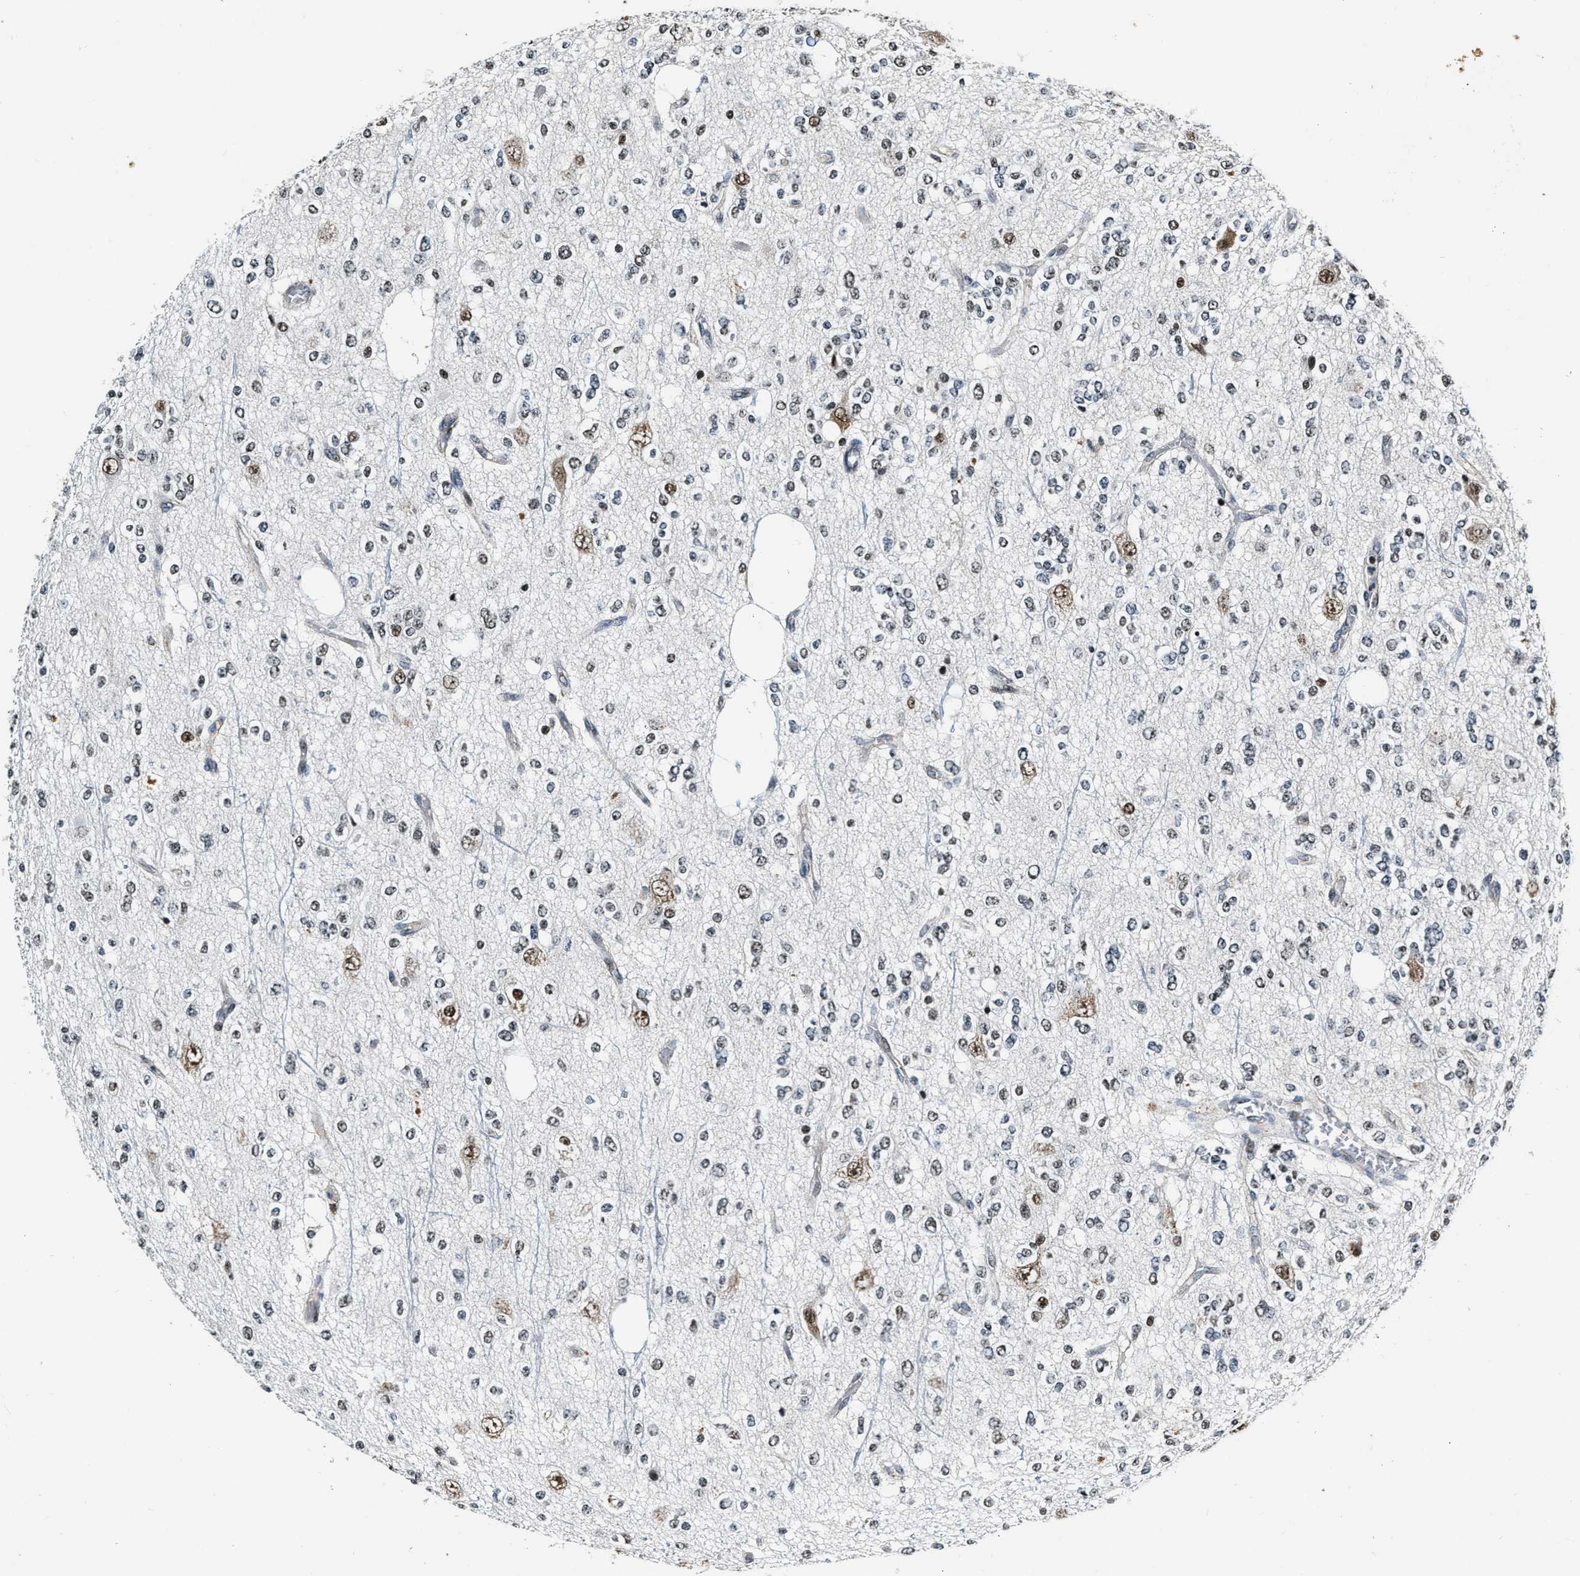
{"staining": {"intensity": "weak", "quantity": "25%-75%", "location": "nuclear"}, "tissue": "glioma", "cell_type": "Tumor cells", "image_type": "cancer", "snomed": [{"axis": "morphology", "description": "Glioma, malignant, Low grade"}, {"axis": "topography", "description": "Brain"}], "caption": "Tumor cells show low levels of weak nuclear staining in approximately 25%-75% of cells in malignant low-grade glioma. (IHC, brightfield microscopy, high magnification).", "gene": "CCNE1", "patient": {"sex": "male", "age": 38}}